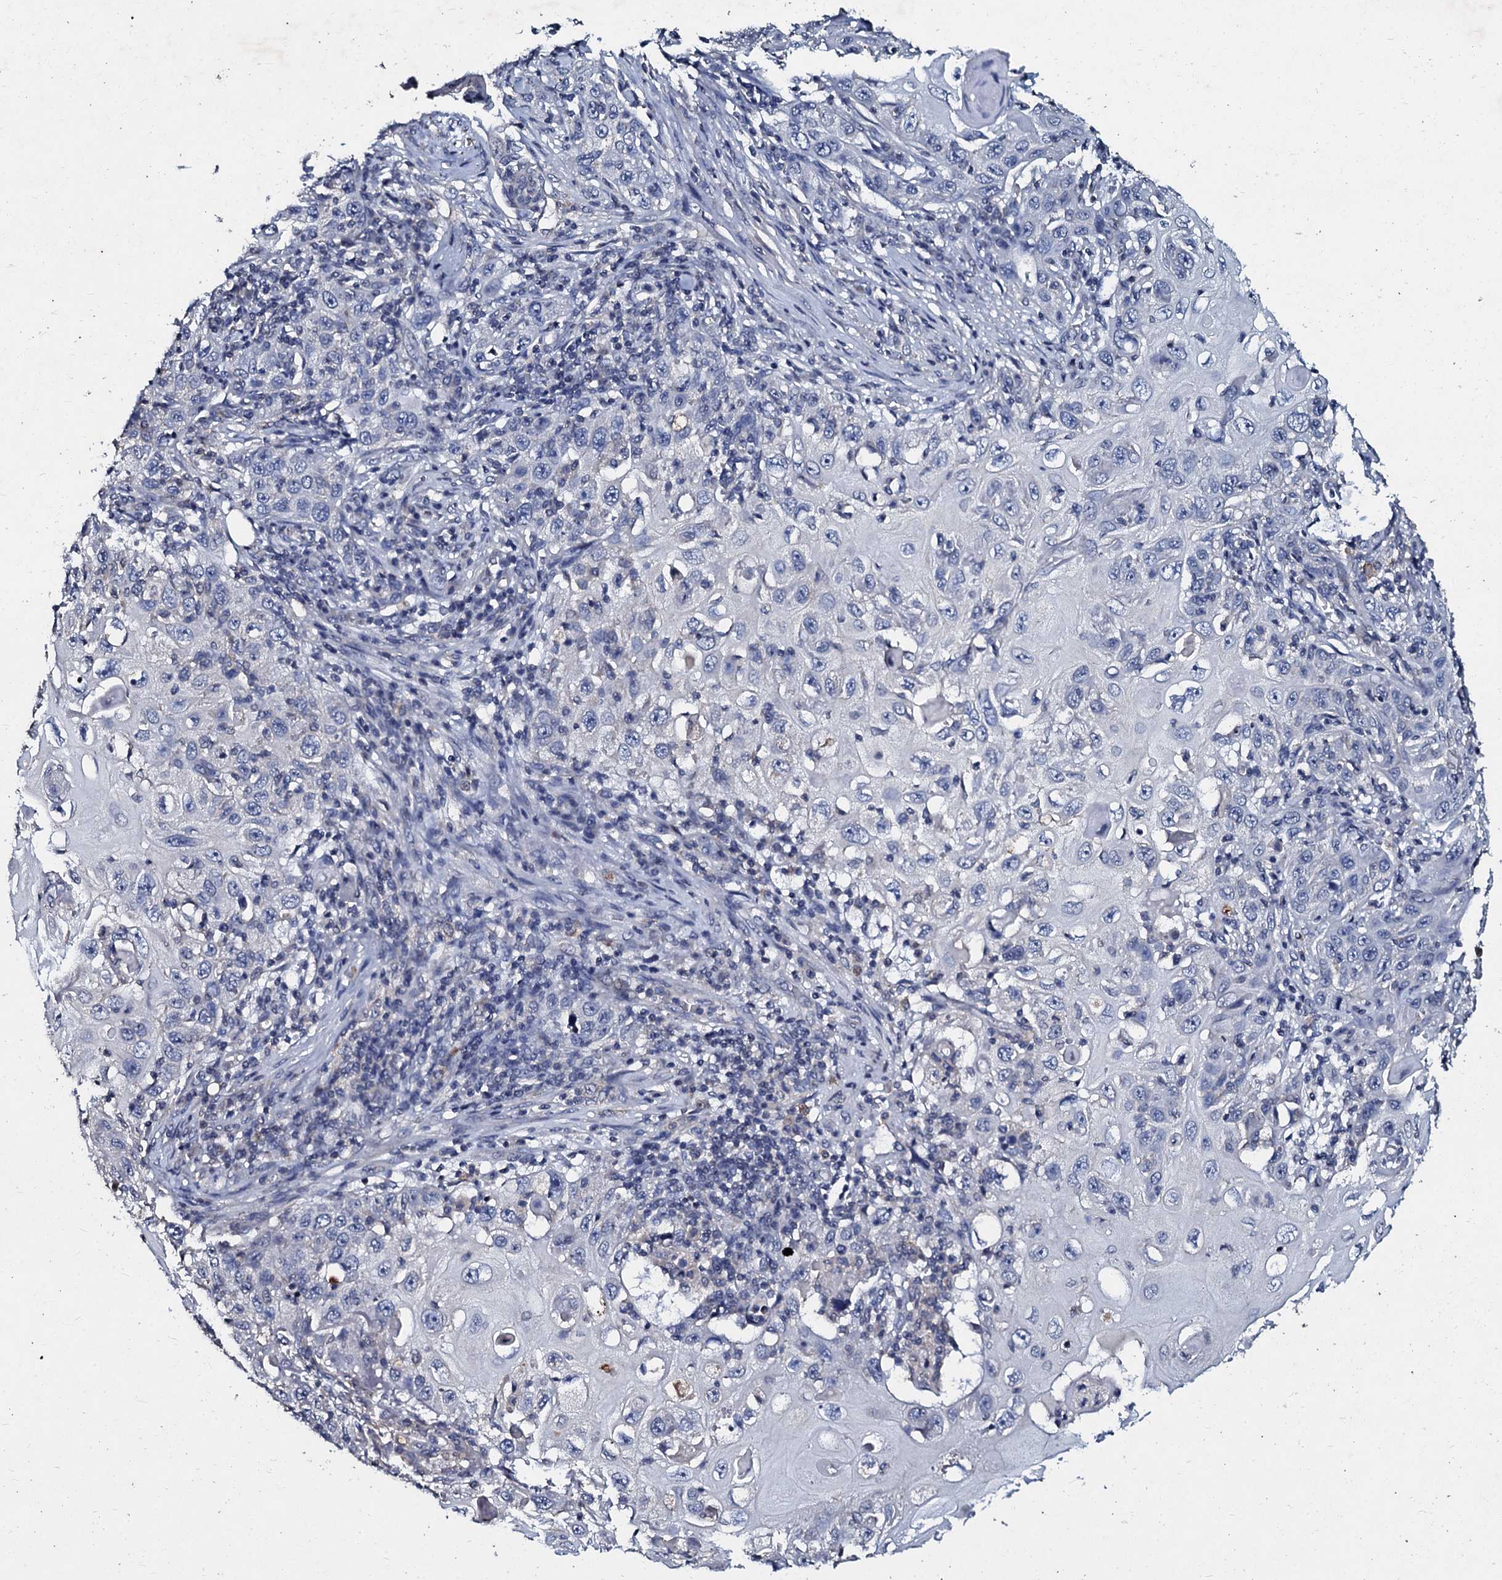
{"staining": {"intensity": "negative", "quantity": "none", "location": "none"}, "tissue": "skin cancer", "cell_type": "Tumor cells", "image_type": "cancer", "snomed": [{"axis": "morphology", "description": "Squamous cell carcinoma, NOS"}, {"axis": "topography", "description": "Skin"}], "caption": "High magnification brightfield microscopy of squamous cell carcinoma (skin) stained with DAB (brown) and counterstained with hematoxylin (blue): tumor cells show no significant positivity.", "gene": "SLC37A4", "patient": {"sex": "female", "age": 88}}